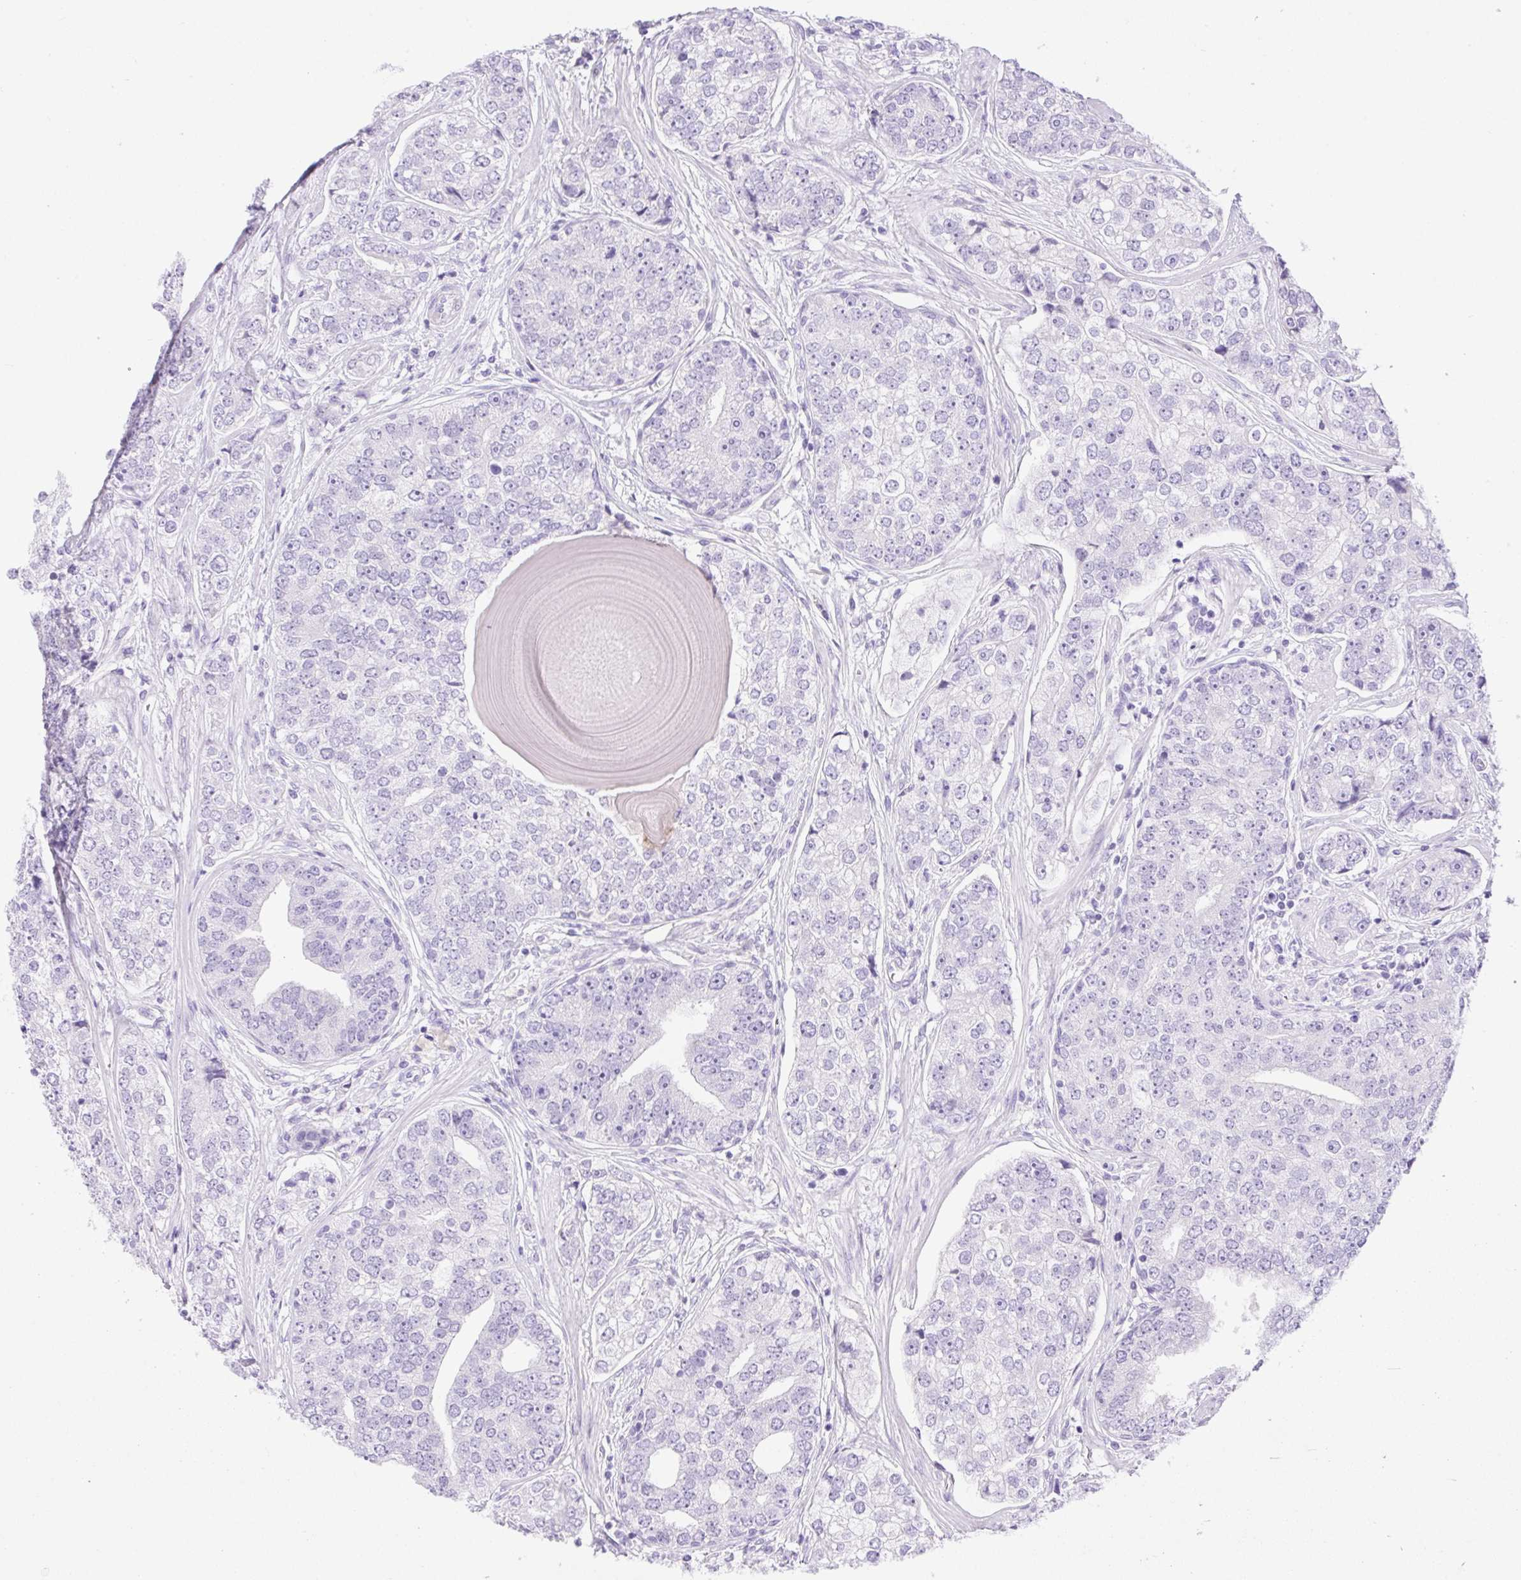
{"staining": {"intensity": "negative", "quantity": "none", "location": "none"}, "tissue": "prostate cancer", "cell_type": "Tumor cells", "image_type": "cancer", "snomed": [{"axis": "morphology", "description": "Adenocarcinoma, High grade"}, {"axis": "topography", "description": "Prostate"}], "caption": "An IHC photomicrograph of prostate cancer is shown. There is no staining in tumor cells of prostate cancer.", "gene": "SLC25A40", "patient": {"sex": "male", "age": 60}}